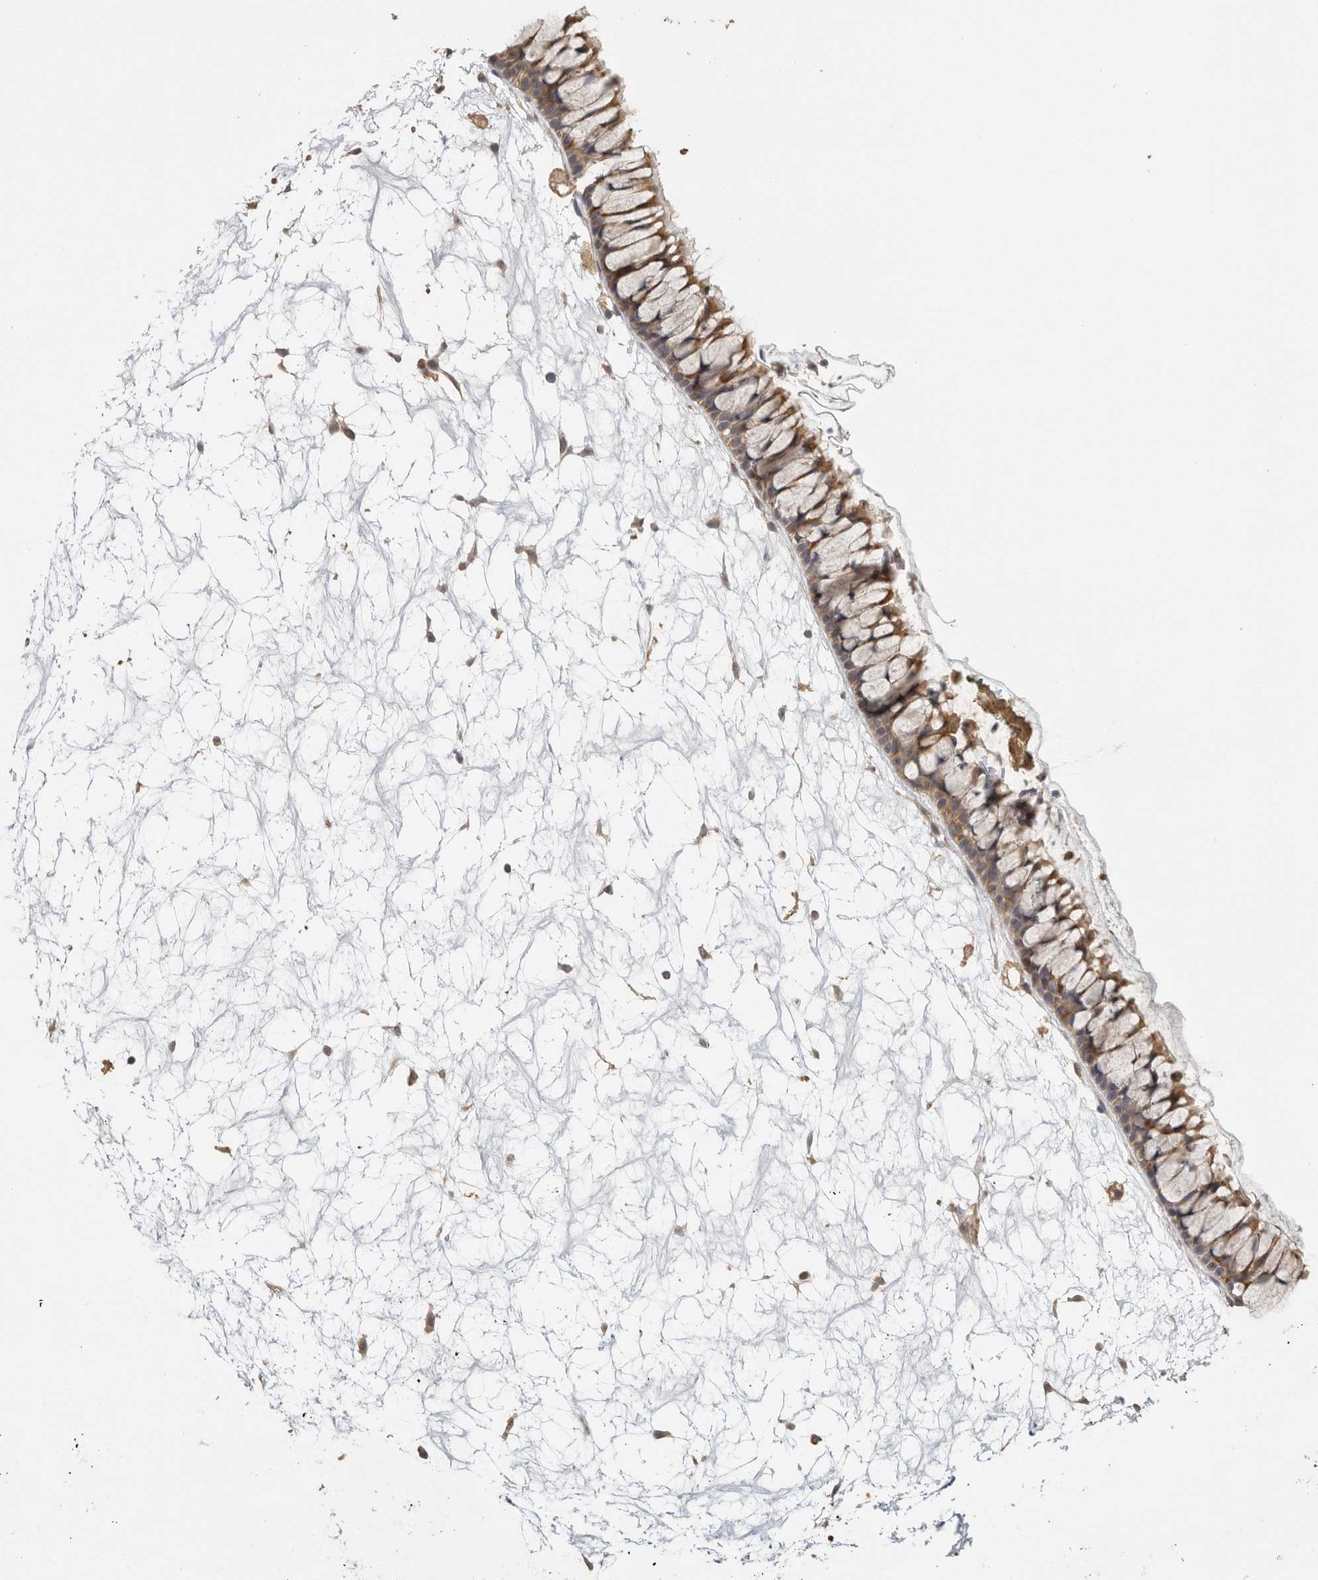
{"staining": {"intensity": "moderate", "quantity": "25%-75%", "location": "cytoplasmic/membranous"}, "tissue": "nasopharynx", "cell_type": "Respiratory epithelial cells", "image_type": "normal", "snomed": [{"axis": "morphology", "description": "Normal tissue, NOS"}, {"axis": "topography", "description": "Nasopharynx"}], "caption": "Immunohistochemical staining of unremarkable human nasopharynx demonstrates moderate cytoplasmic/membranous protein expression in approximately 25%-75% of respiratory epithelial cells. The staining was performed using DAB (3,3'-diaminobenzidine), with brown indicating positive protein expression. Nuclei are stained blue with hematoxylin.", "gene": "CCT8", "patient": {"sex": "male", "age": 64}}